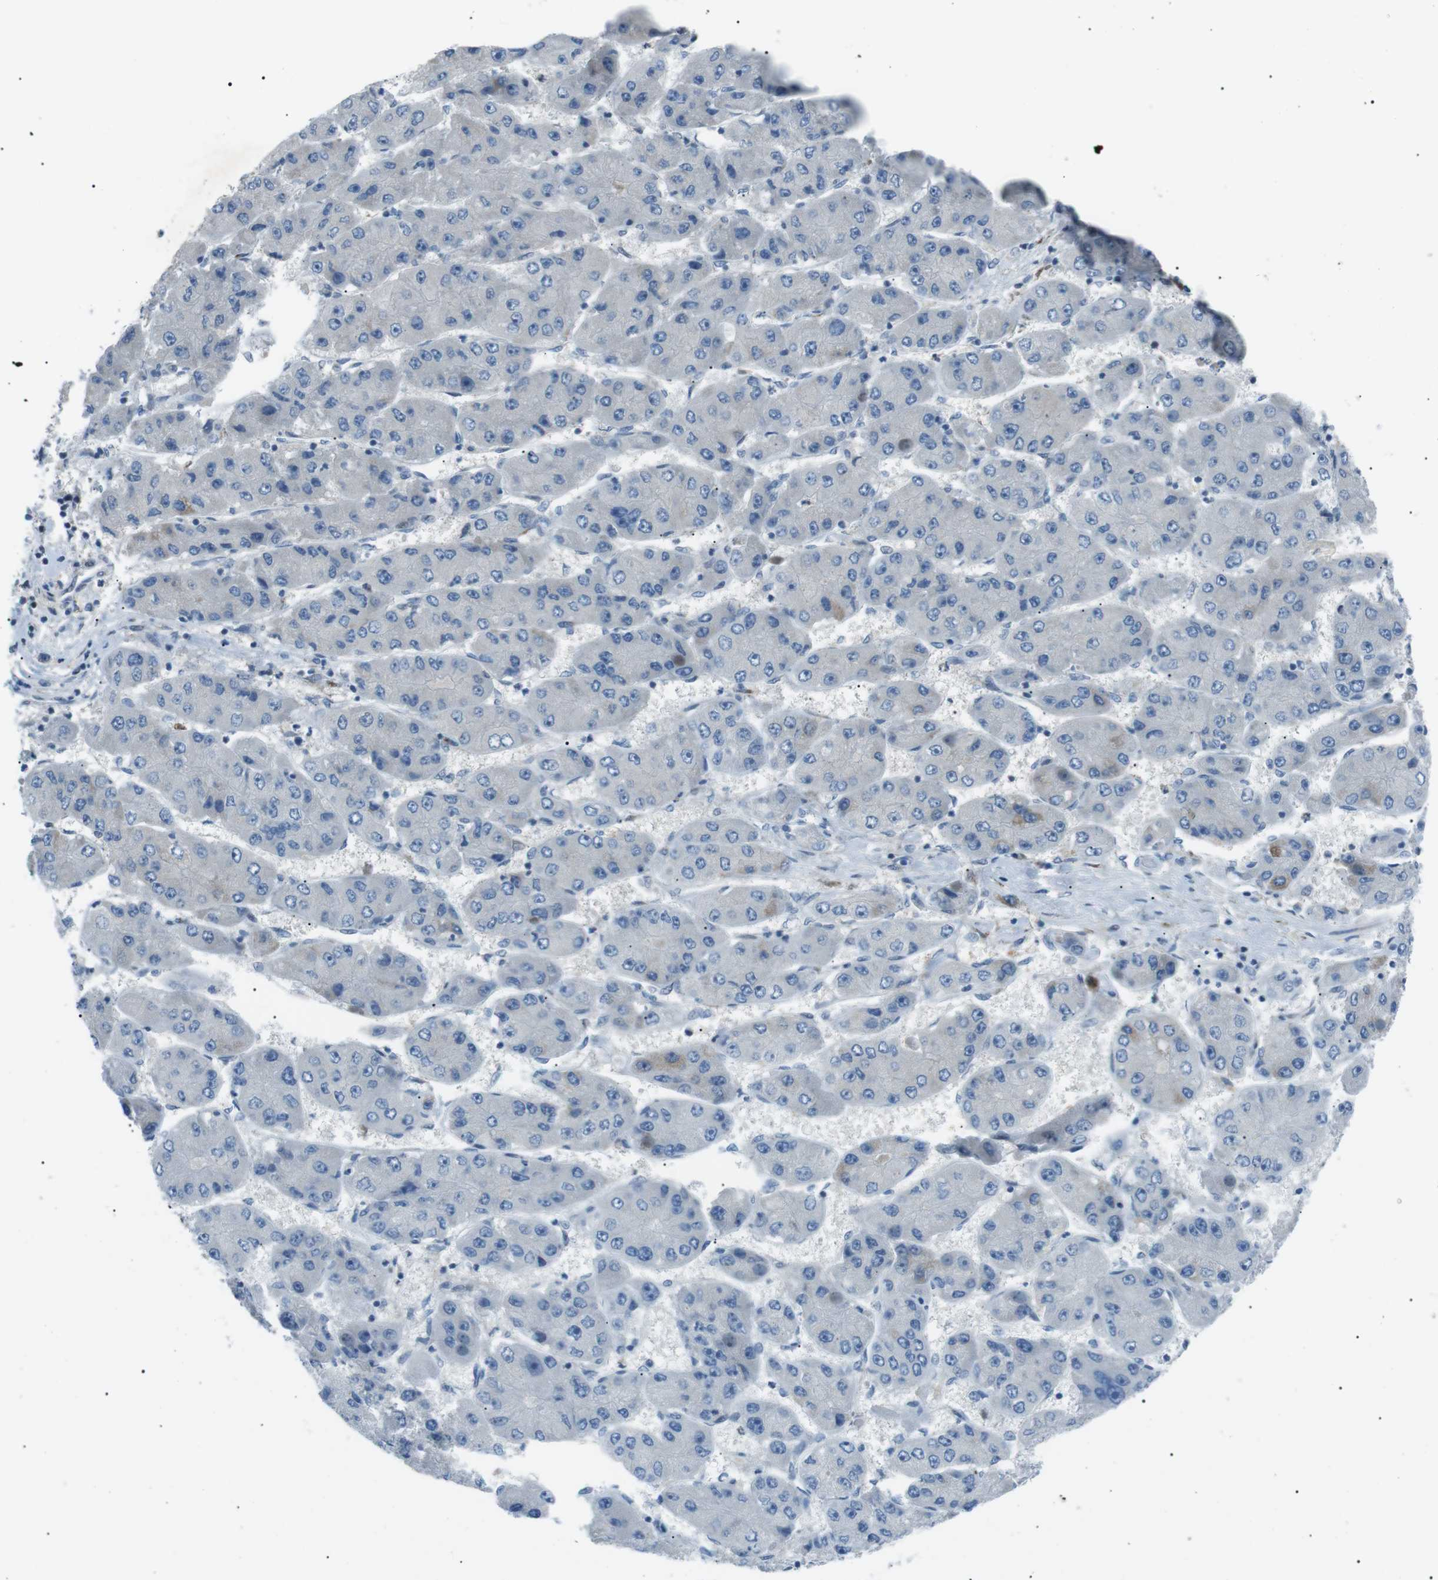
{"staining": {"intensity": "negative", "quantity": "none", "location": "none"}, "tissue": "liver cancer", "cell_type": "Tumor cells", "image_type": "cancer", "snomed": [{"axis": "morphology", "description": "Carcinoma, Hepatocellular, NOS"}, {"axis": "topography", "description": "Liver"}], "caption": "Protein analysis of hepatocellular carcinoma (liver) displays no significant positivity in tumor cells.", "gene": "ARID5B", "patient": {"sex": "female", "age": 61}}